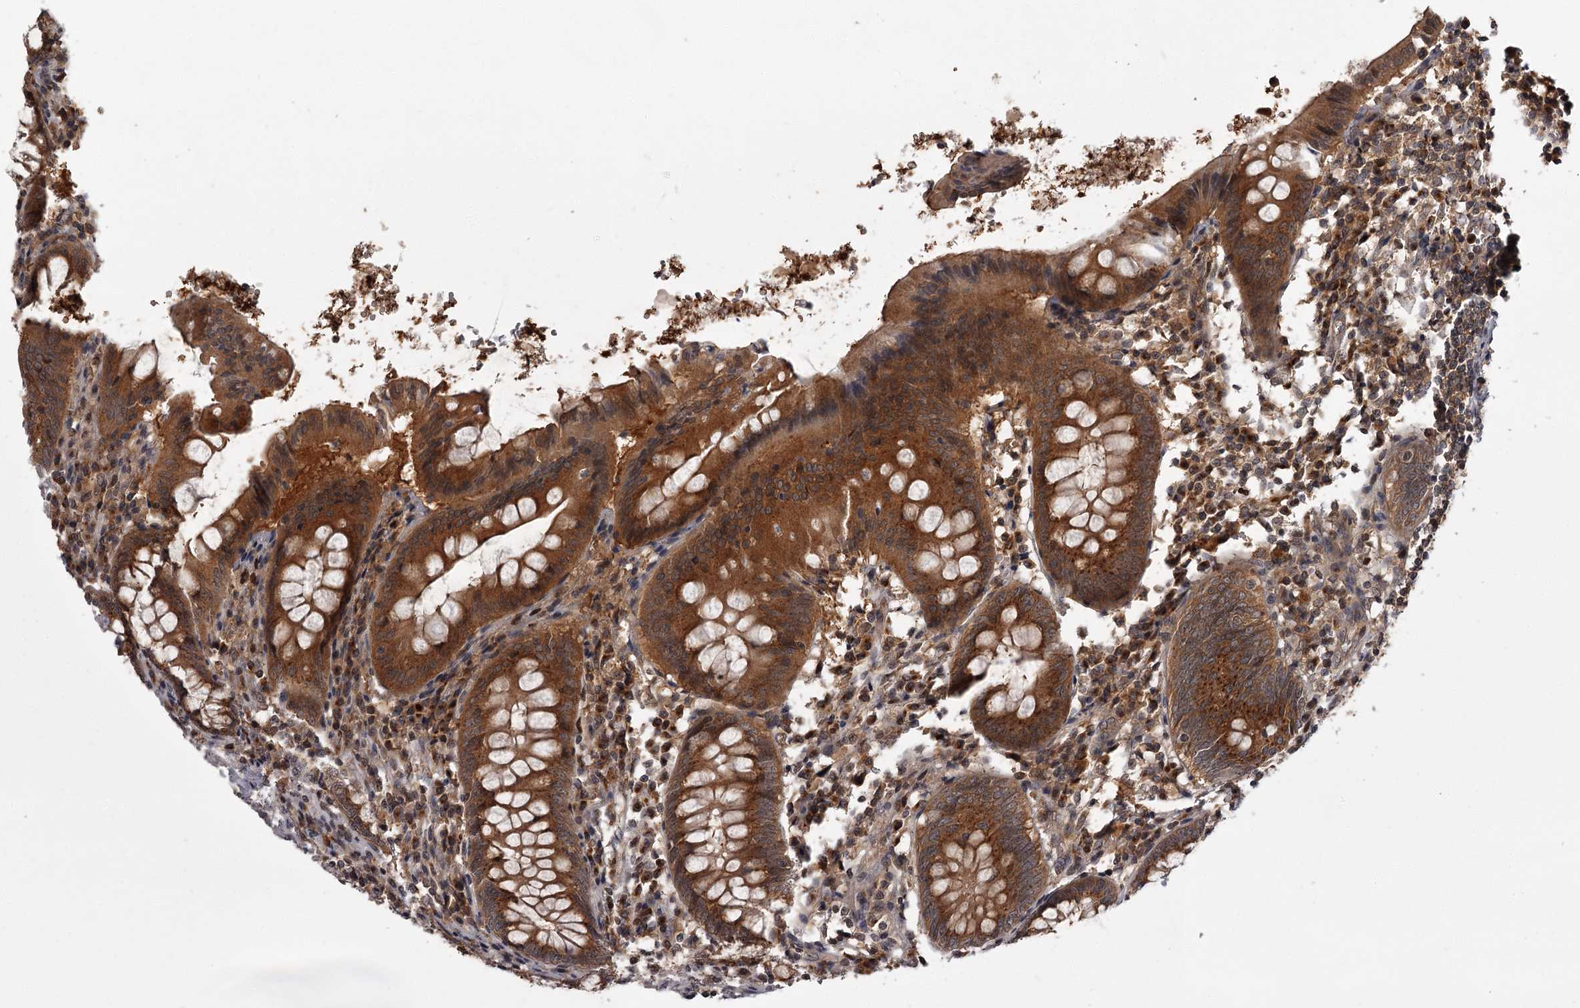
{"staining": {"intensity": "strong", "quantity": ">75%", "location": "cytoplasmic/membranous"}, "tissue": "appendix", "cell_type": "Glandular cells", "image_type": "normal", "snomed": [{"axis": "morphology", "description": "Normal tissue, NOS"}, {"axis": "topography", "description": "Appendix"}], "caption": "Immunohistochemistry of normal appendix demonstrates high levels of strong cytoplasmic/membranous staining in about >75% of glandular cells.", "gene": "TBC1D23", "patient": {"sex": "female", "age": 54}}